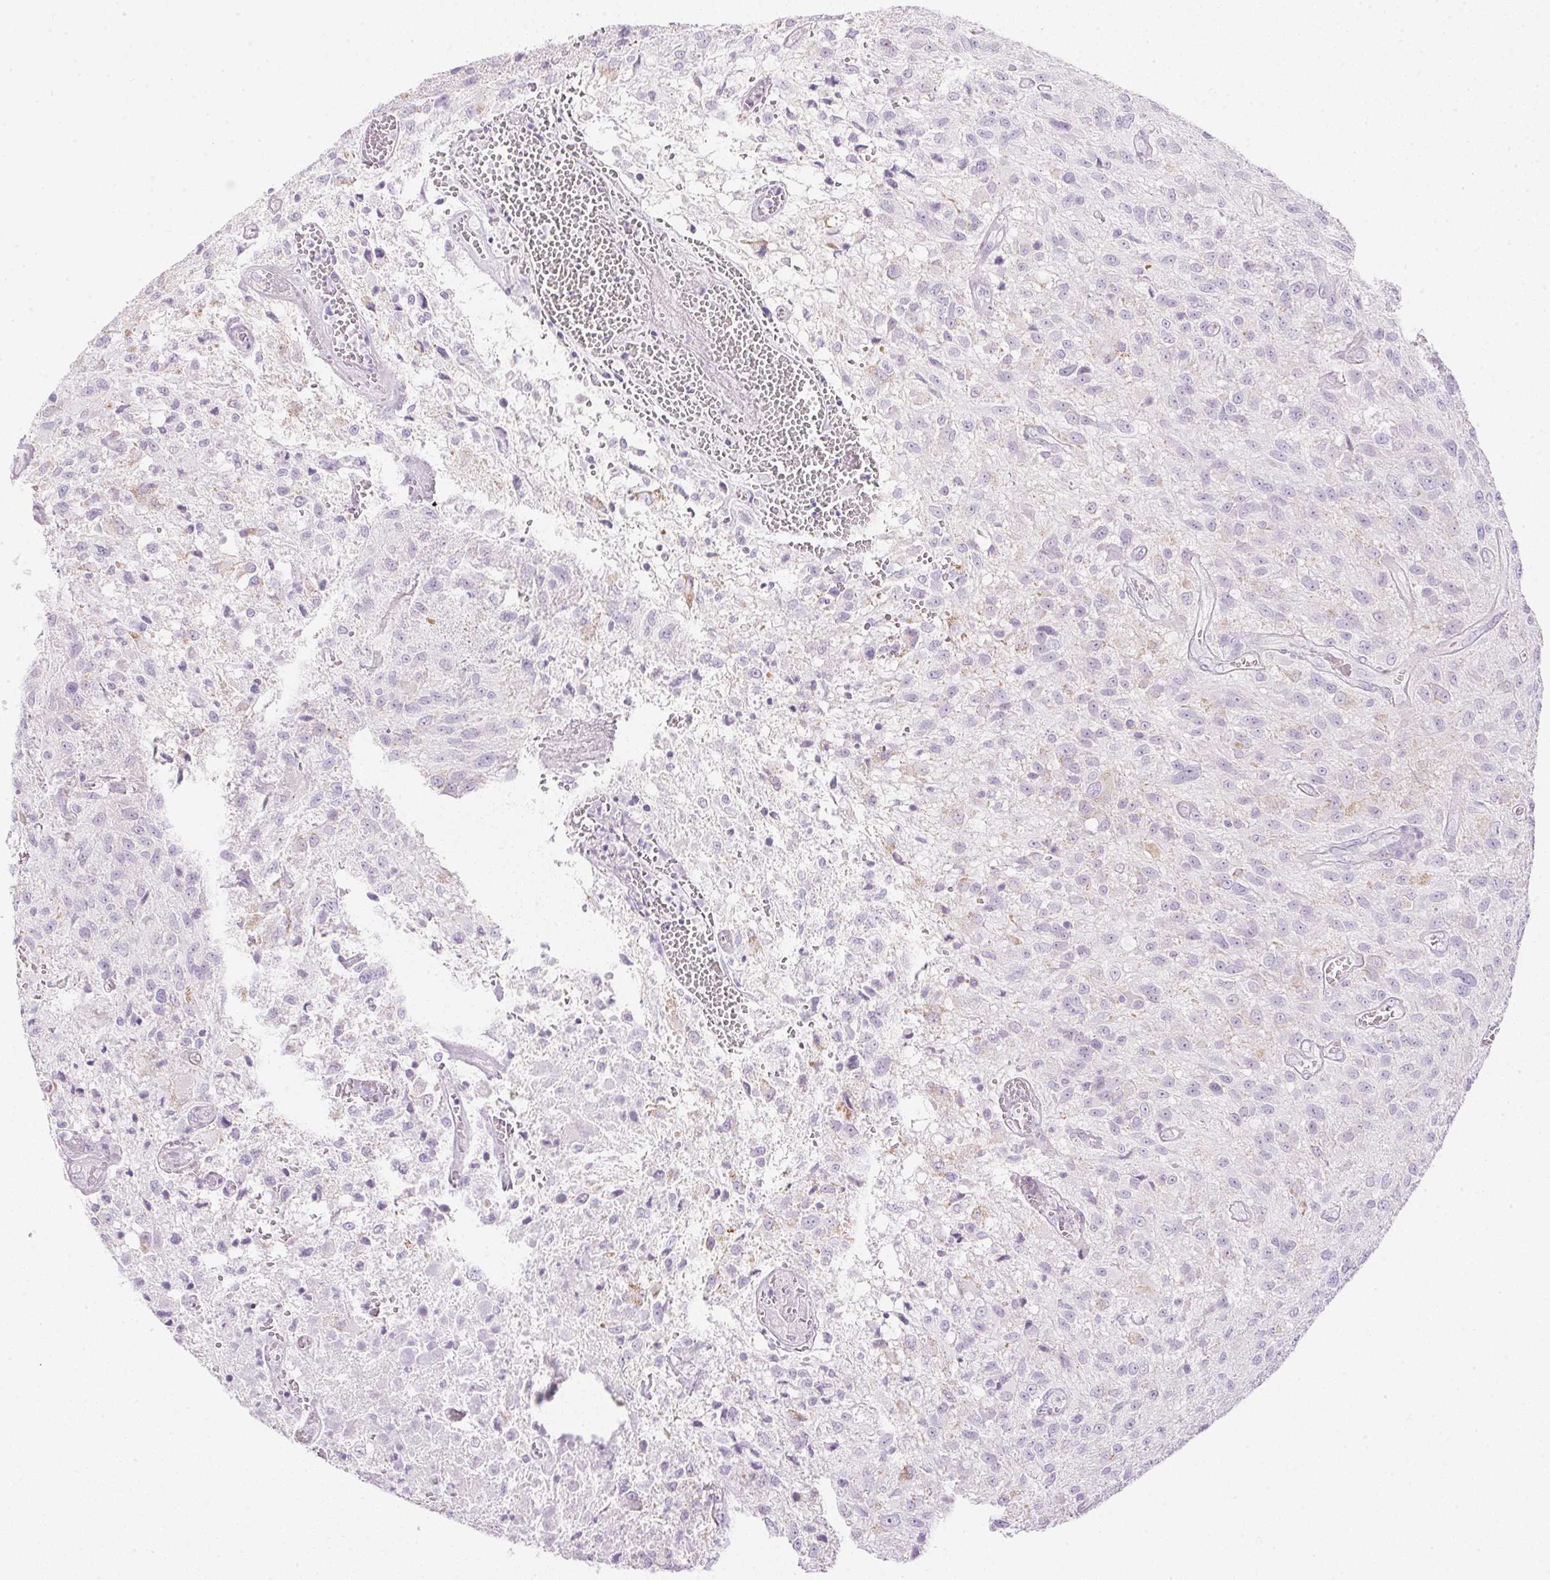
{"staining": {"intensity": "negative", "quantity": "none", "location": "none"}, "tissue": "glioma", "cell_type": "Tumor cells", "image_type": "cancer", "snomed": [{"axis": "morphology", "description": "Glioma, malignant, Low grade"}, {"axis": "topography", "description": "Brain"}], "caption": "This histopathology image is of low-grade glioma (malignant) stained with immunohistochemistry to label a protein in brown with the nuclei are counter-stained blue. There is no expression in tumor cells.", "gene": "CTRL", "patient": {"sex": "male", "age": 66}}